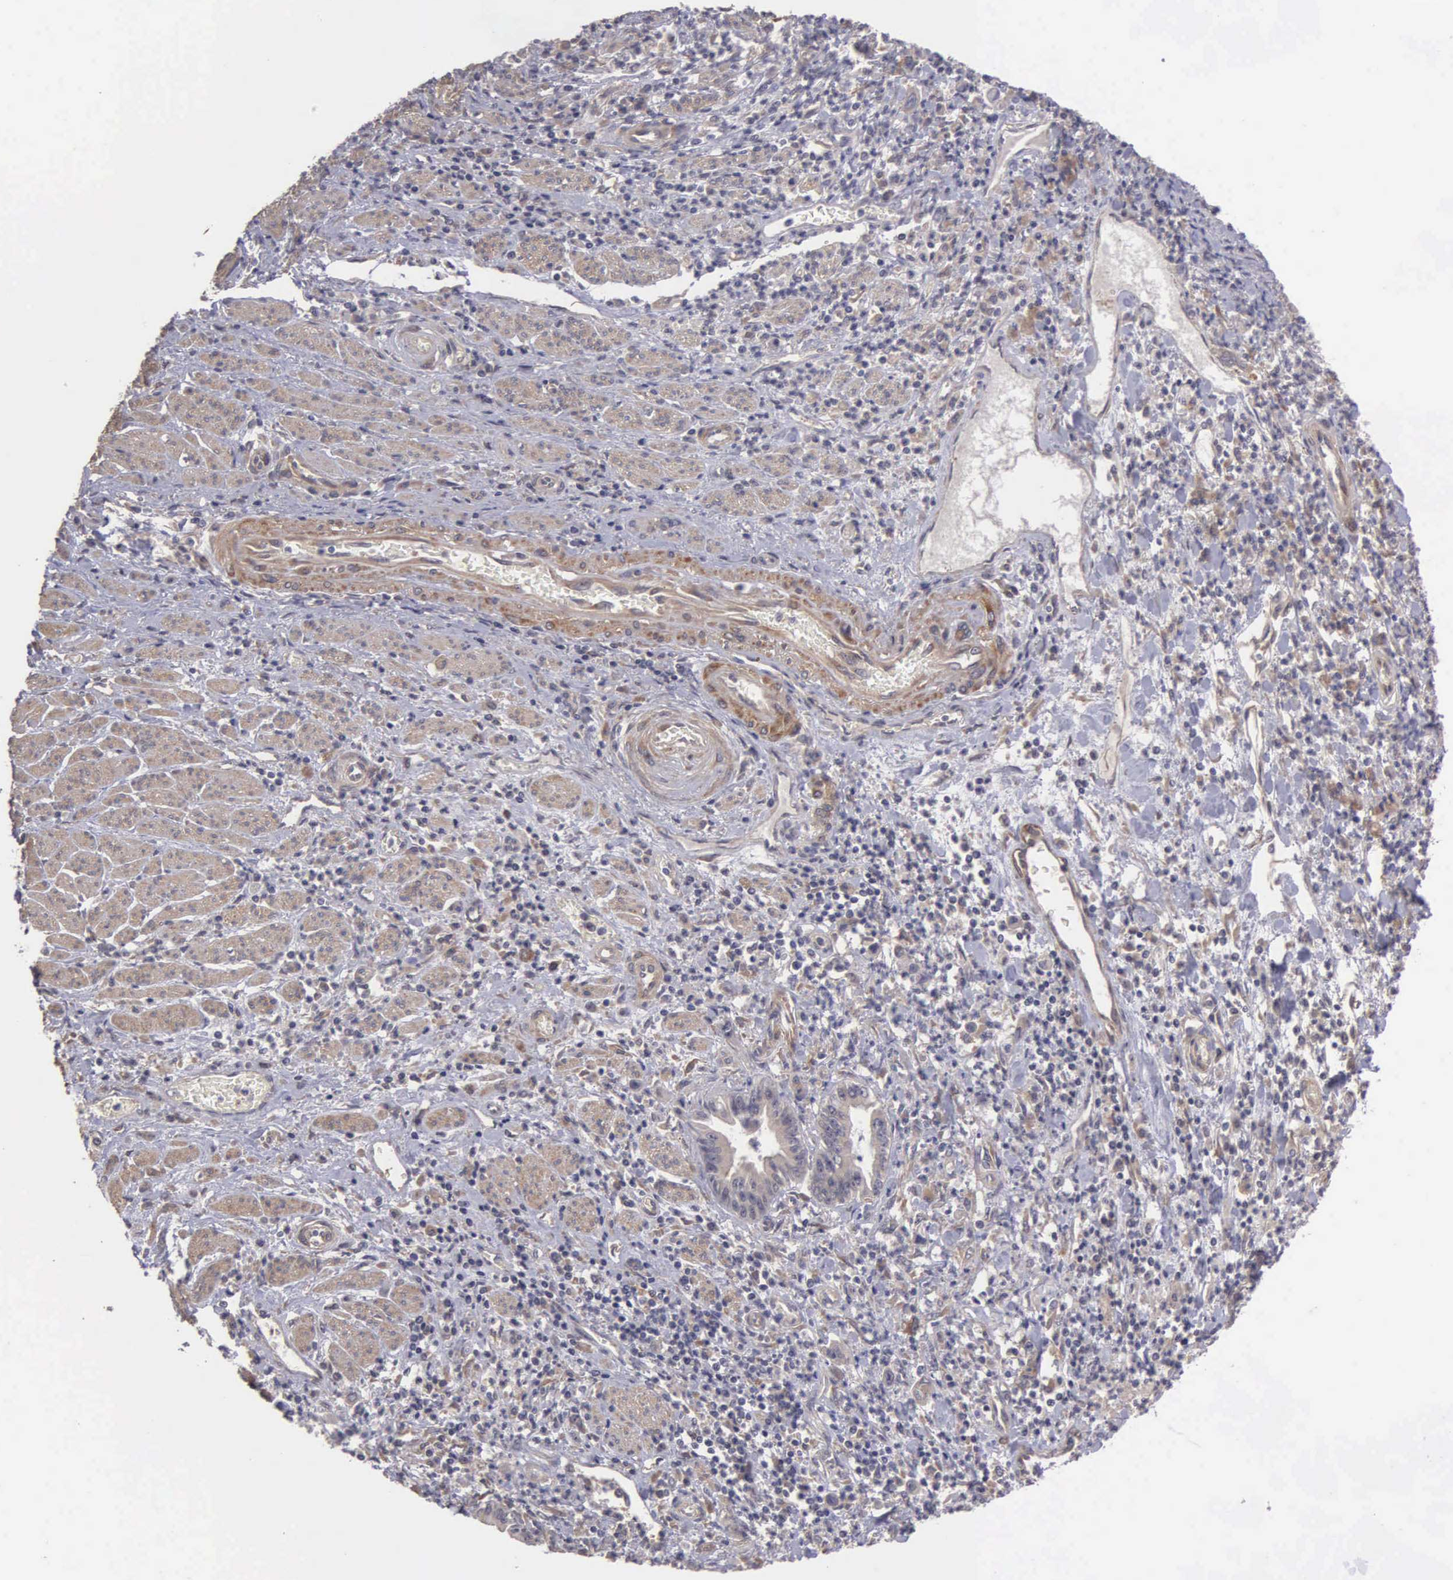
{"staining": {"intensity": "weak", "quantity": ">75%", "location": "cytoplasmic/membranous"}, "tissue": "stomach cancer", "cell_type": "Tumor cells", "image_type": "cancer", "snomed": [{"axis": "morphology", "description": "Adenocarcinoma, NOS"}, {"axis": "topography", "description": "Stomach"}], "caption": "Tumor cells exhibit low levels of weak cytoplasmic/membranous positivity in approximately >75% of cells in stomach adenocarcinoma. The staining was performed using DAB, with brown indicating positive protein expression. Nuclei are stained blue with hematoxylin.", "gene": "RTL10", "patient": {"sex": "female", "age": 76}}